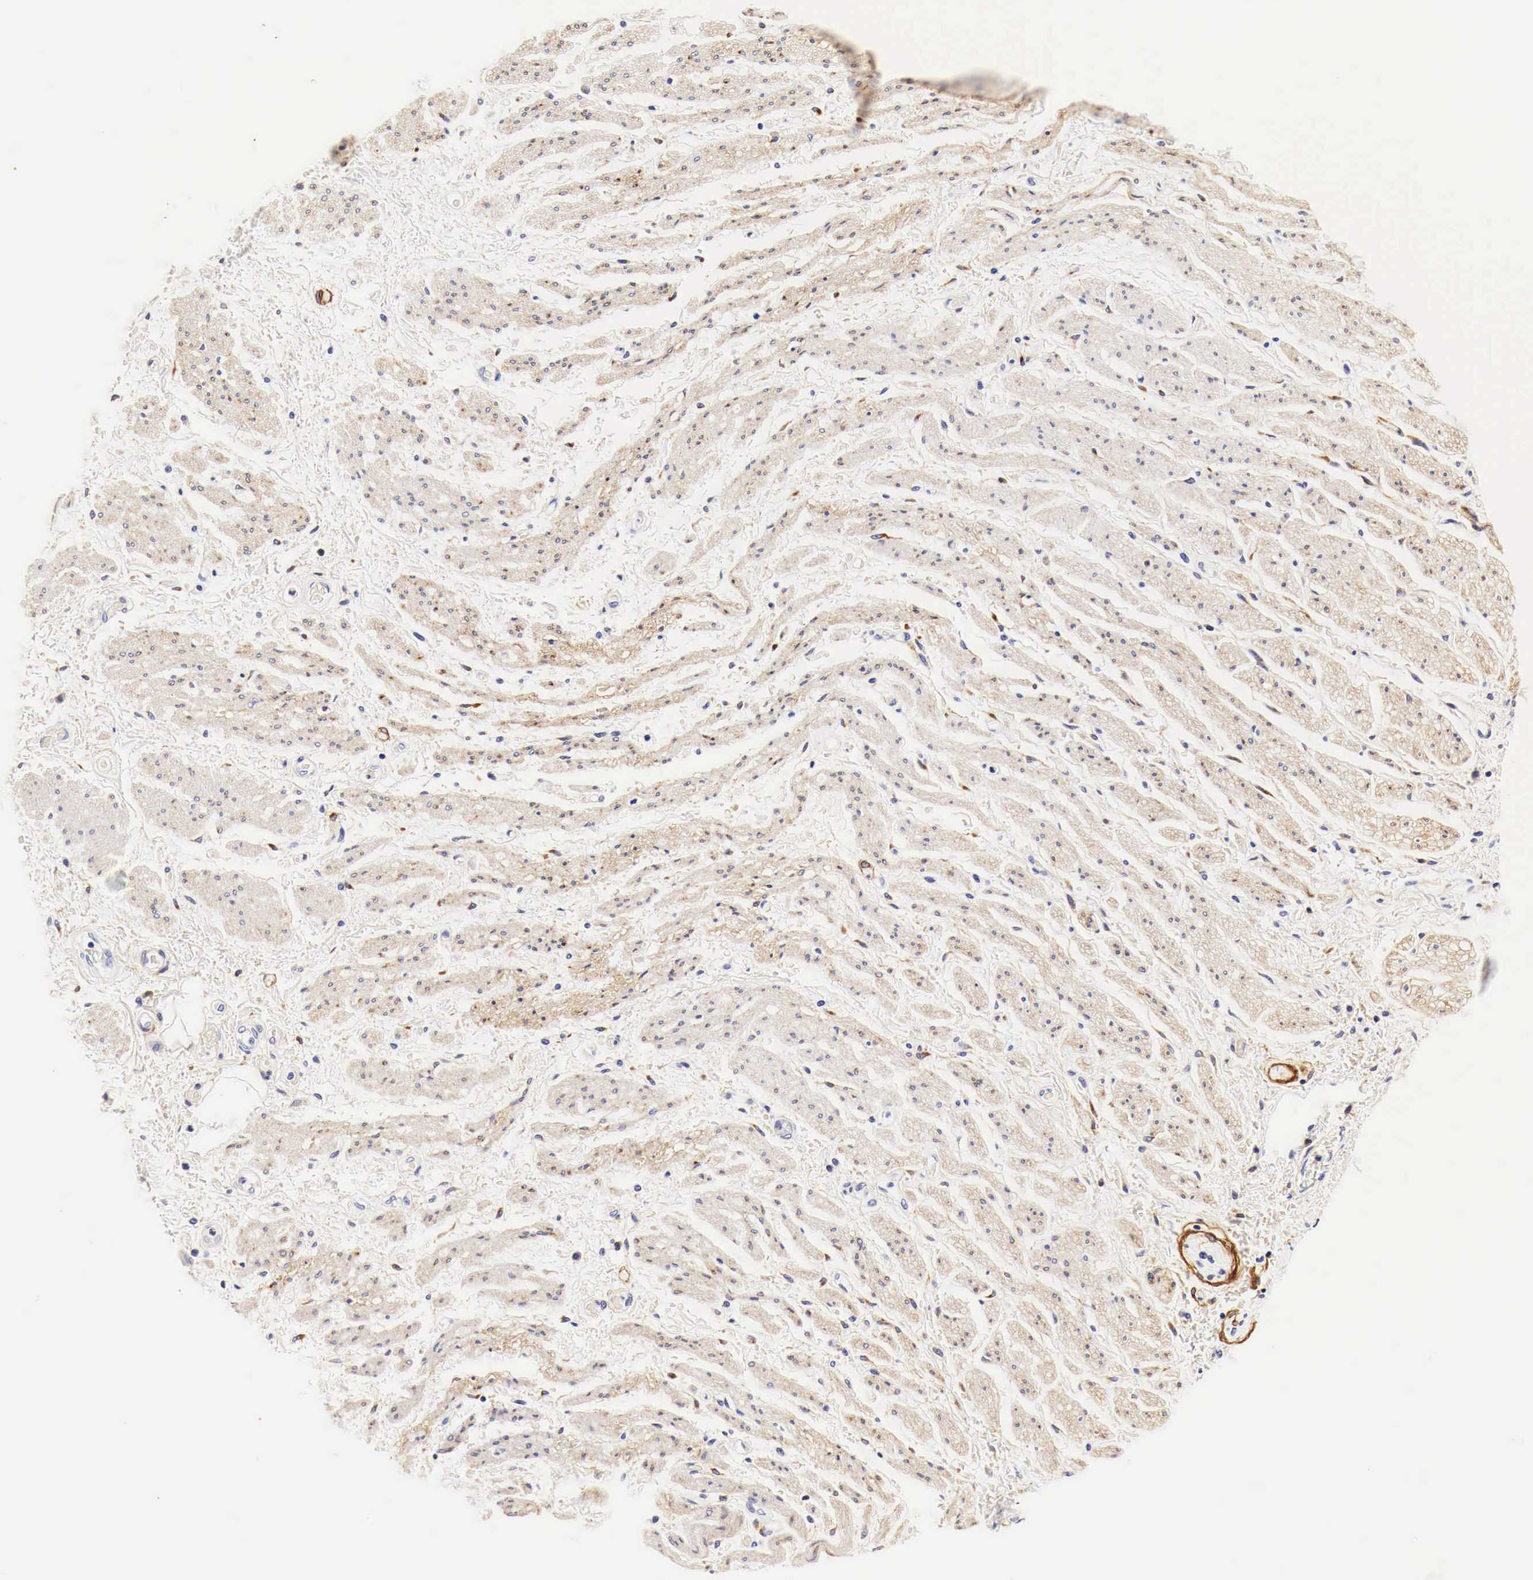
{"staining": {"intensity": "moderate", "quantity": "25%-75%", "location": "cytoplasmic/membranous"}, "tissue": "stomach cancer", "cell_type": "Tumor cells", "image_type": "cancer", "snomed": [{"axis": "morphology", "description": "Adenocarcinoma, NOS"}, {"axis": "topography", "description": "Pancreas"}, {"axis": "topography", "description": "Stomach, upper"}], "caption": "A brown stain shows moderate cytoplasmic/membranous staining of a protein in human stomach adenocarcinoma tumor cells.", "gene": "EGFR", "patient": {"sex": "male", "age": 77}}